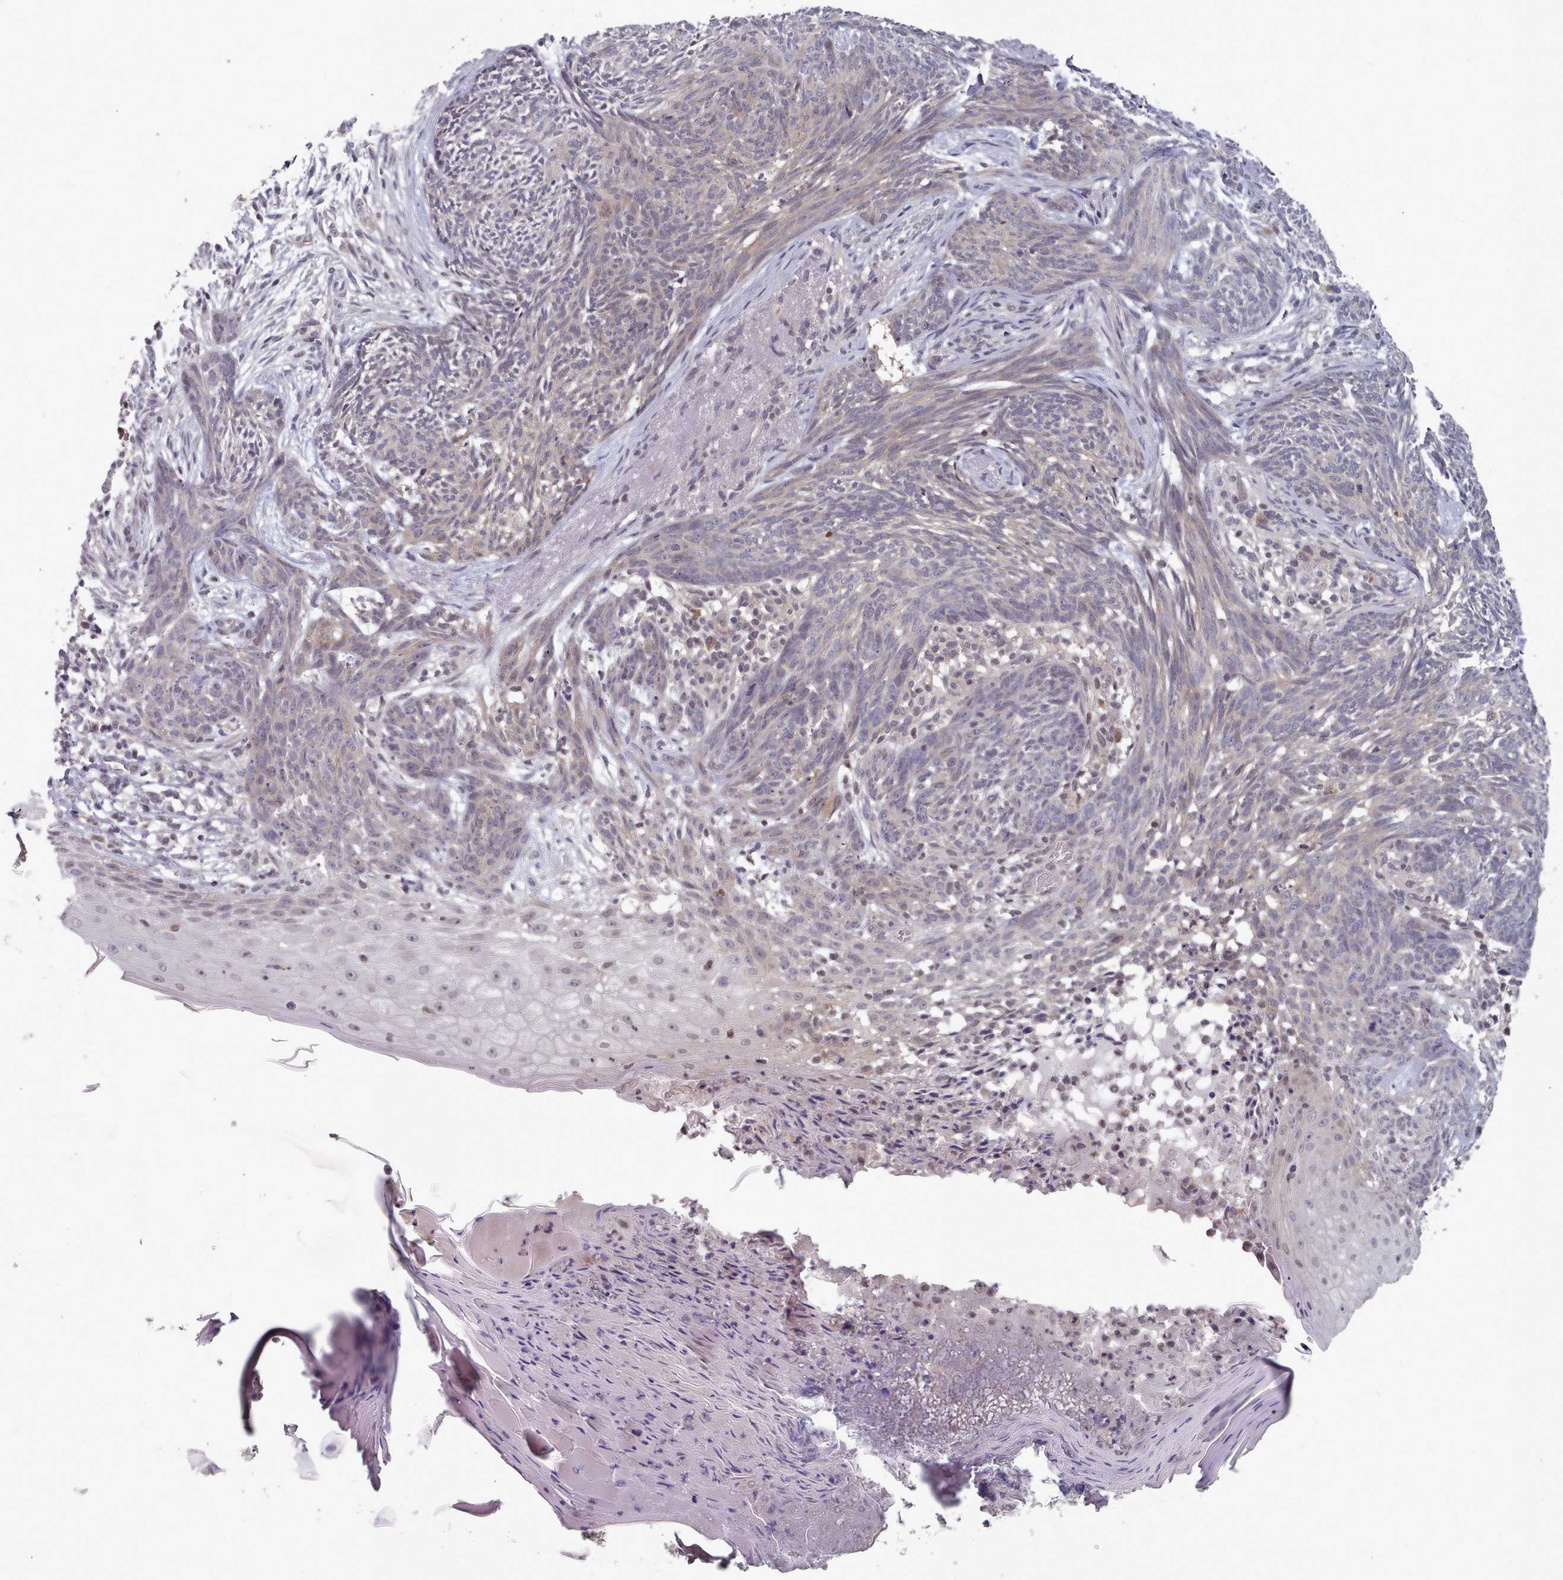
{"staining": {"intensity": "negative", "quantity": "none", "location": "none"}, "tissue": "skin cancer", "cell_type": "Tumor cells", "image_type": "cancer", "snomed": [{"axis": "morphology", "description": "Basal cell carcinoma"}, {"axis": "topography", "description": "Skin"}], "caption": "A micrograph of skin cancer (basal cell carcinoma) stained for a protein exhibits no brown staining in tumor cells.", "gene": "HYAL3", "patient": {"sex": "male", "age": 73}}